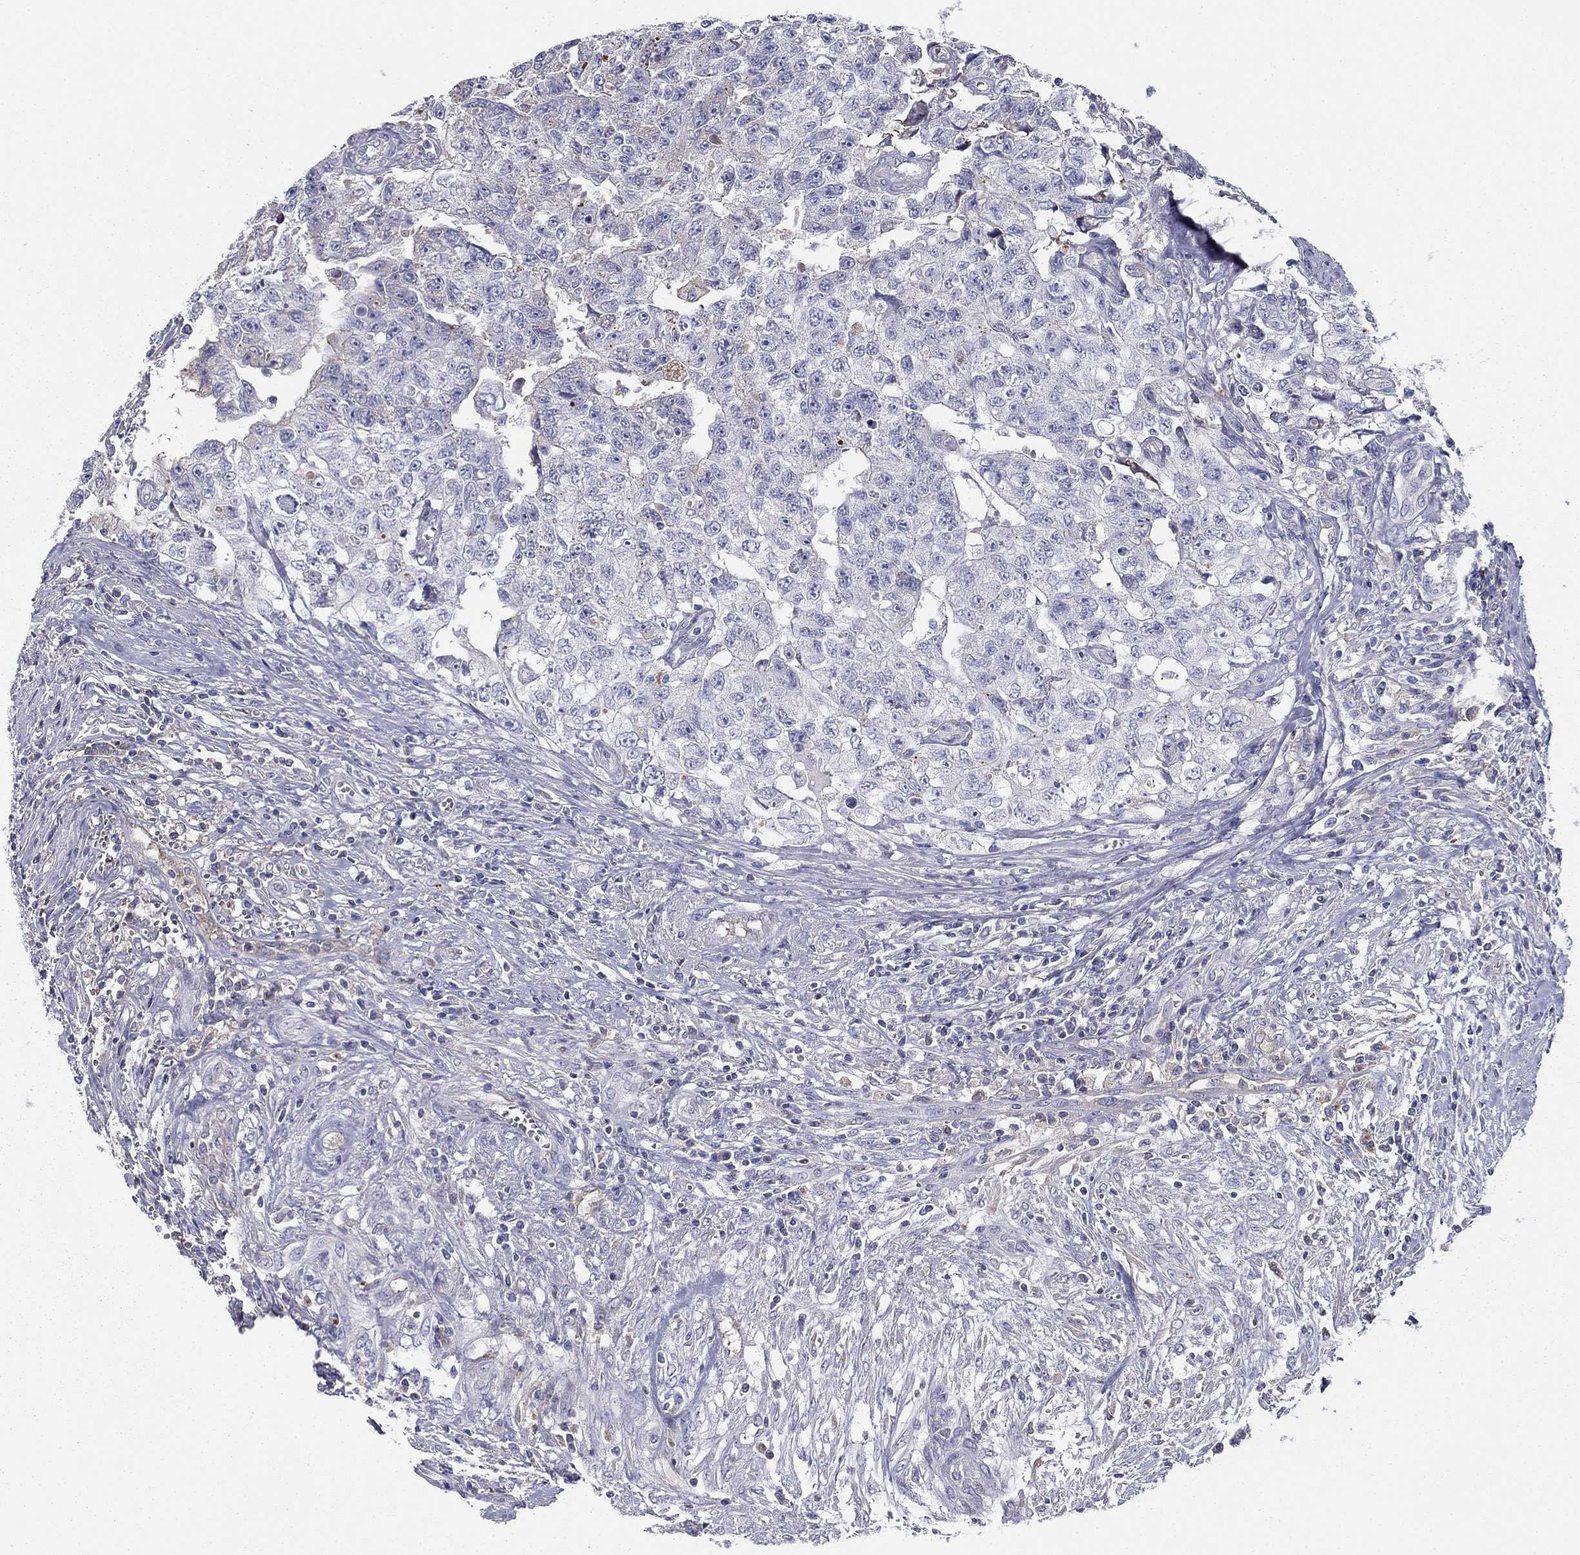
{"staining": {"intensity": "negative", "quantity": "none", "location": "none"}, "tissue": "testis cancer", "cell_type": "Tumor cells", "image_type": "cancer", "snomed": [{"axis": "morphology", "description": "Carcinoma, Embryonal, NOS"}, {"axis": "topography", "description": "Testis"}], "caption": "Protein analysis of testis cancer (embryonal carcinoma) reveals no significant staining in tumor cells.", "gene": "CPLX4", "patient": {"sex": "male", "age": 24}}